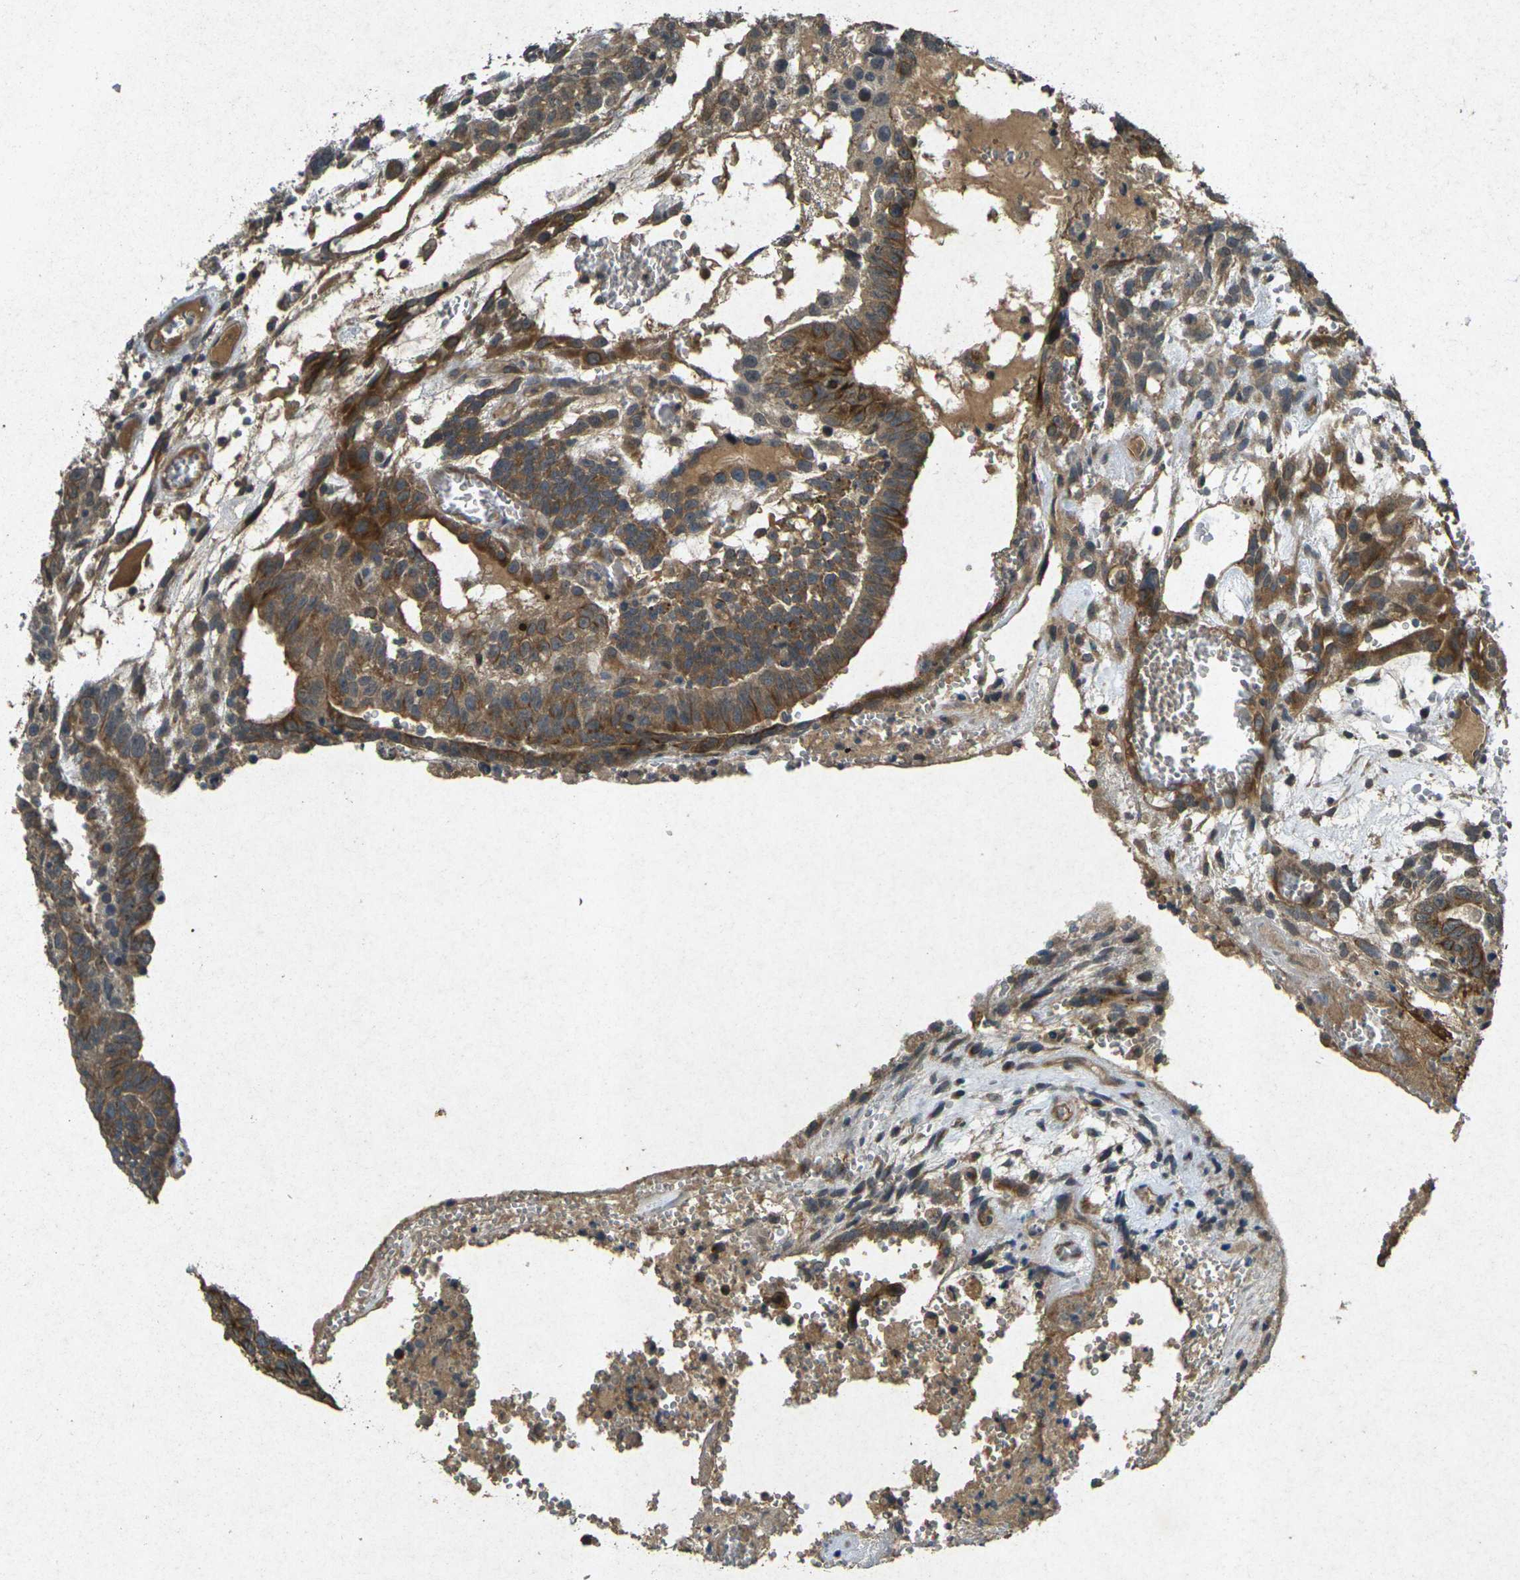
{"staining": {"intensity": "moderate", "quantity": ">75%", "location": "cytoplasmic/membranous"}, "tissue": "testis cancer", "cell_type": "Tumor cells", "image_type": "cancer", "snomed": [{"axis": "morphology", "description": "Seminoma, NOS"}, {"axis": "morphology", "description": "Carcinoma, Embryonal, NOS"}, {"axis": "topography", "description": "Testis"}], "caption": "Immunohistochemical staining of testis cancer (seminoma) exhibits moderate cytoplasmic/membranous protein positivity in about >75% of tumor cells.", "gene": "RGMA", "patient": {"sex": "male", "age": 52}}